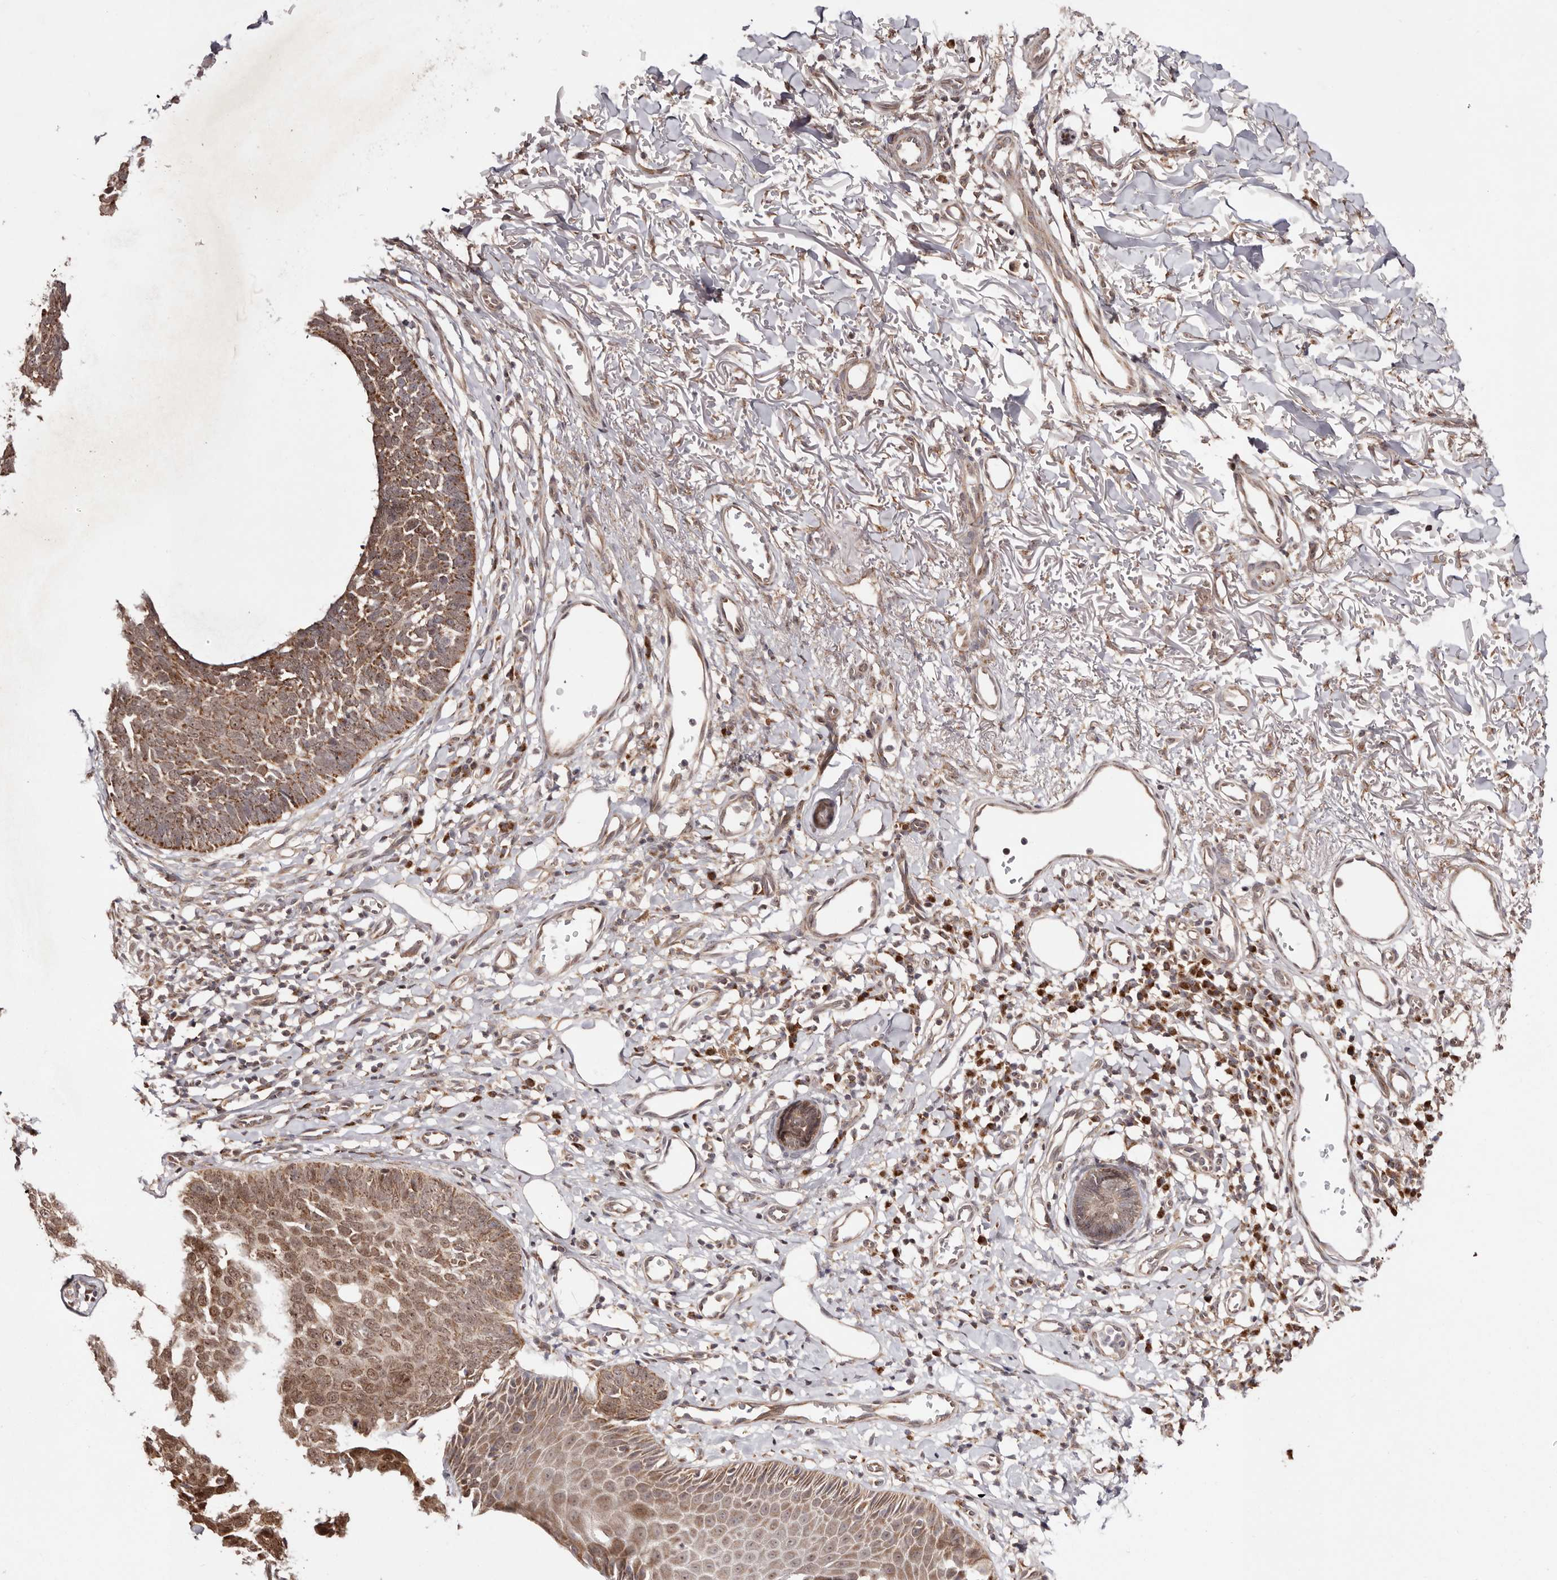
{"staining": {"intensity": "moderate", "quantity": ">75%", "location": "cytoplasmic/membranous,nuclear"}, "tissue": "skin cancer", "cell_type": "Tumor cells", "image_type": "cancer", "snomed": [{"axis": "morphology", "description": "Normal tissue, NOS"}, {"axis": "morphology", "description": "Basal cell carcinoma"}, {"axis": "topography", "description": "Skin"}], "caption": "A medium amount of moderate cytoplasmic/membranous and nuclear staining is present in about >75% of tumor cells in skin basal cell carcinoma tissue. (brown staining indicates protein expression, while blue staining denotes nuclei).", "gene": "EGR3", "patient": {"sex": "male", "age": 77}}